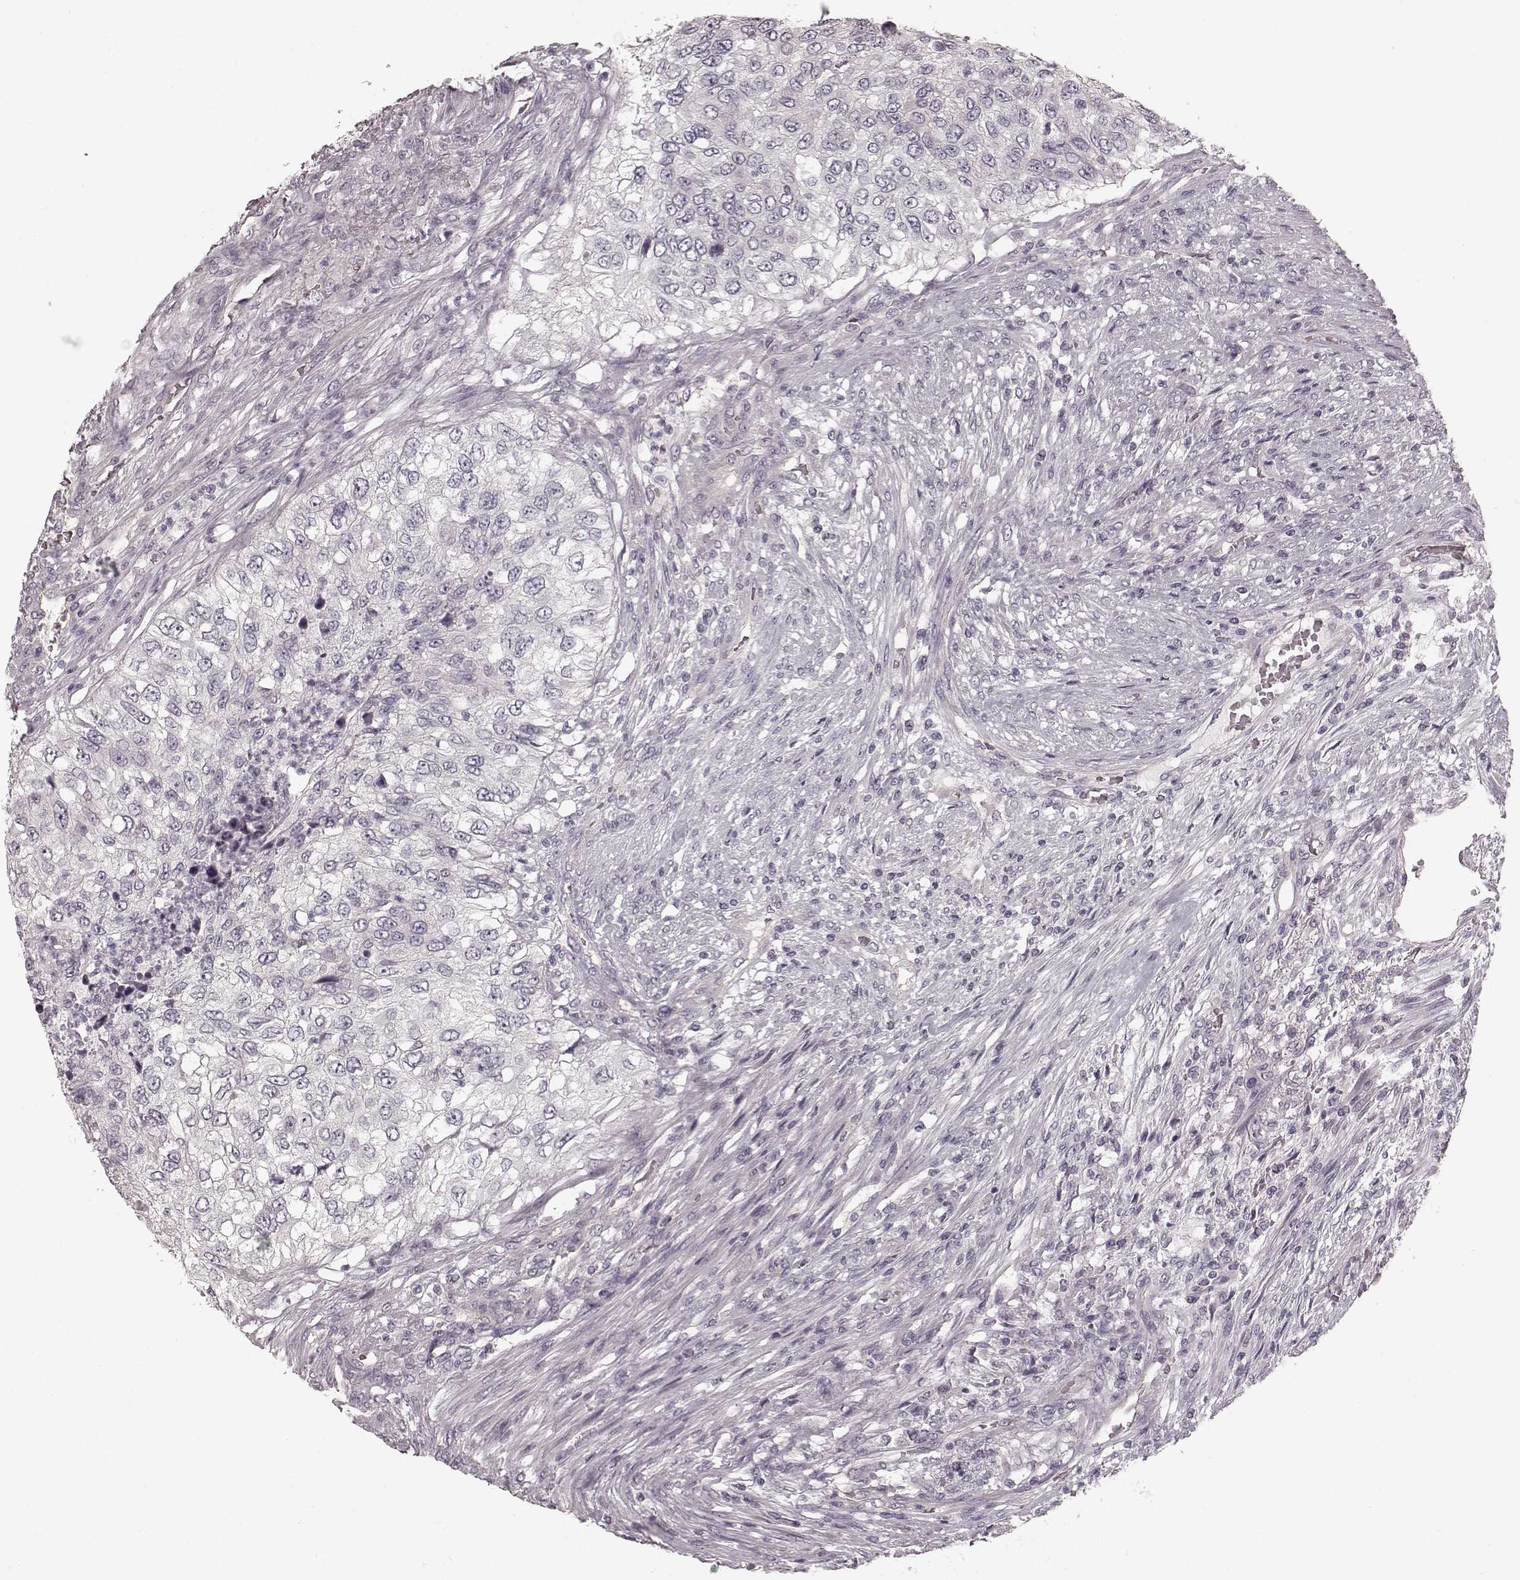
{"staining": {"intensity": "negative", "quantity": "none", "location": "none"}, "tissue": "urothelial cancer", "cell_type": "Tumor cells", "image_type": "cancer", "snomed": [{"axis": "morphology", "description": "Urothelial carcinoma, High grade"}, {"axis": "topography", "description": "Urinary bladder"}], "caption": "IHC photomicrograph of neoplastic tissue: urothelial cancer stained with DAB (3,3'-diaminobenzidine) exhibits no significant protein staining in tumor cells.", "gene": "PRKCE", "patient": {"sex": "female", "age": 60}}